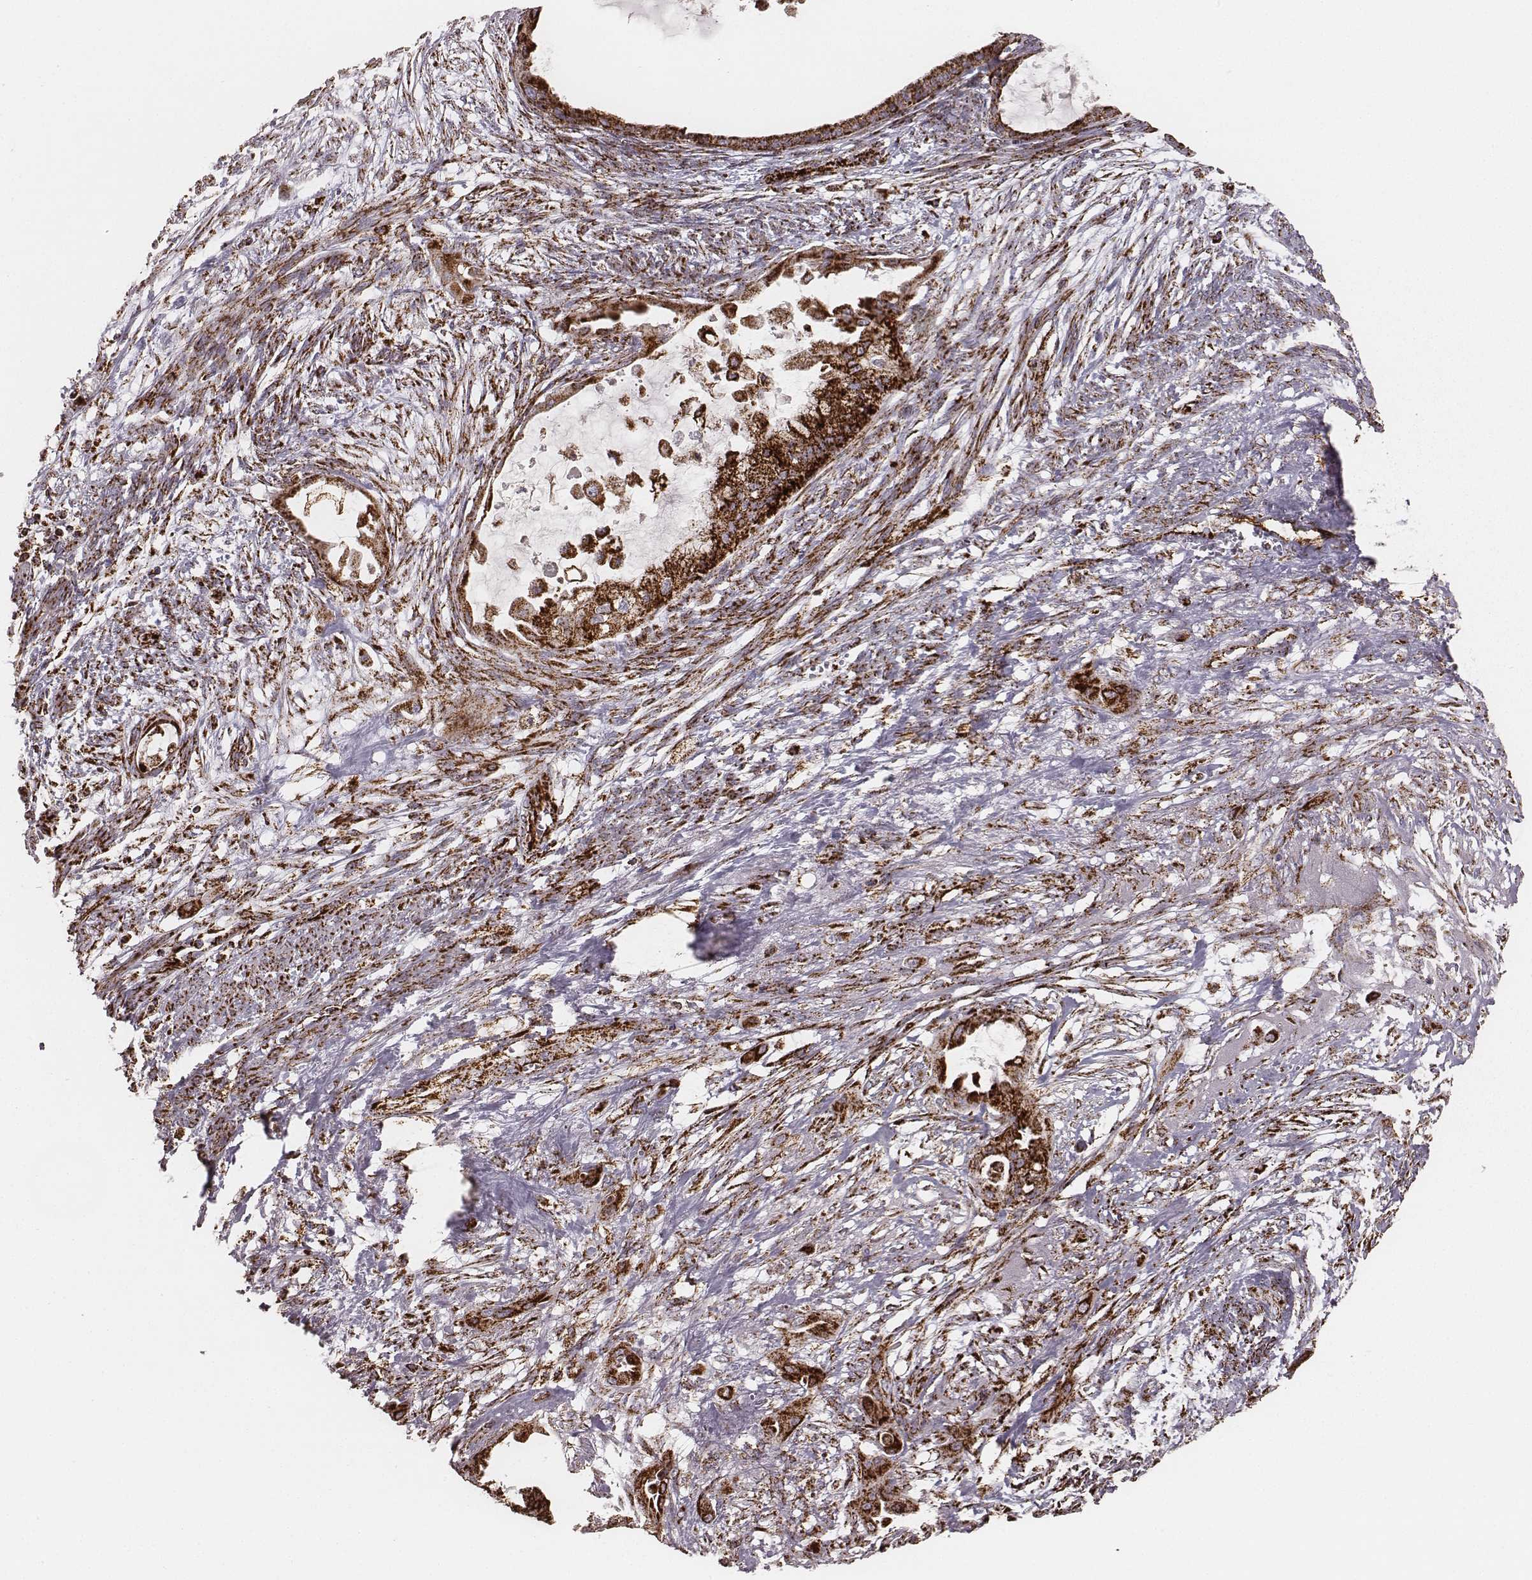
{"staining": {"intensity": "strong", "quantity": ">75%", "location": "cytoplasmic/membranous"}, "tissue": "endometrial cancer", "cell_type": "Tumor cells", "image_type": "cancer", "snomed": [{"axis": "morphology", "description": "Adenocarcinoma, NOS"}, {"axis": "topography", "description": "Endometrium"}], "caption": "DAB immunohistochemical staining of human adenocarcinoma (endometrial) shows strong cytoplasmic/membranous protein positivity in approximately >75% of tumor cells.", "gene": "TUFM", "patient": {"sex": "female", "age": 86}}